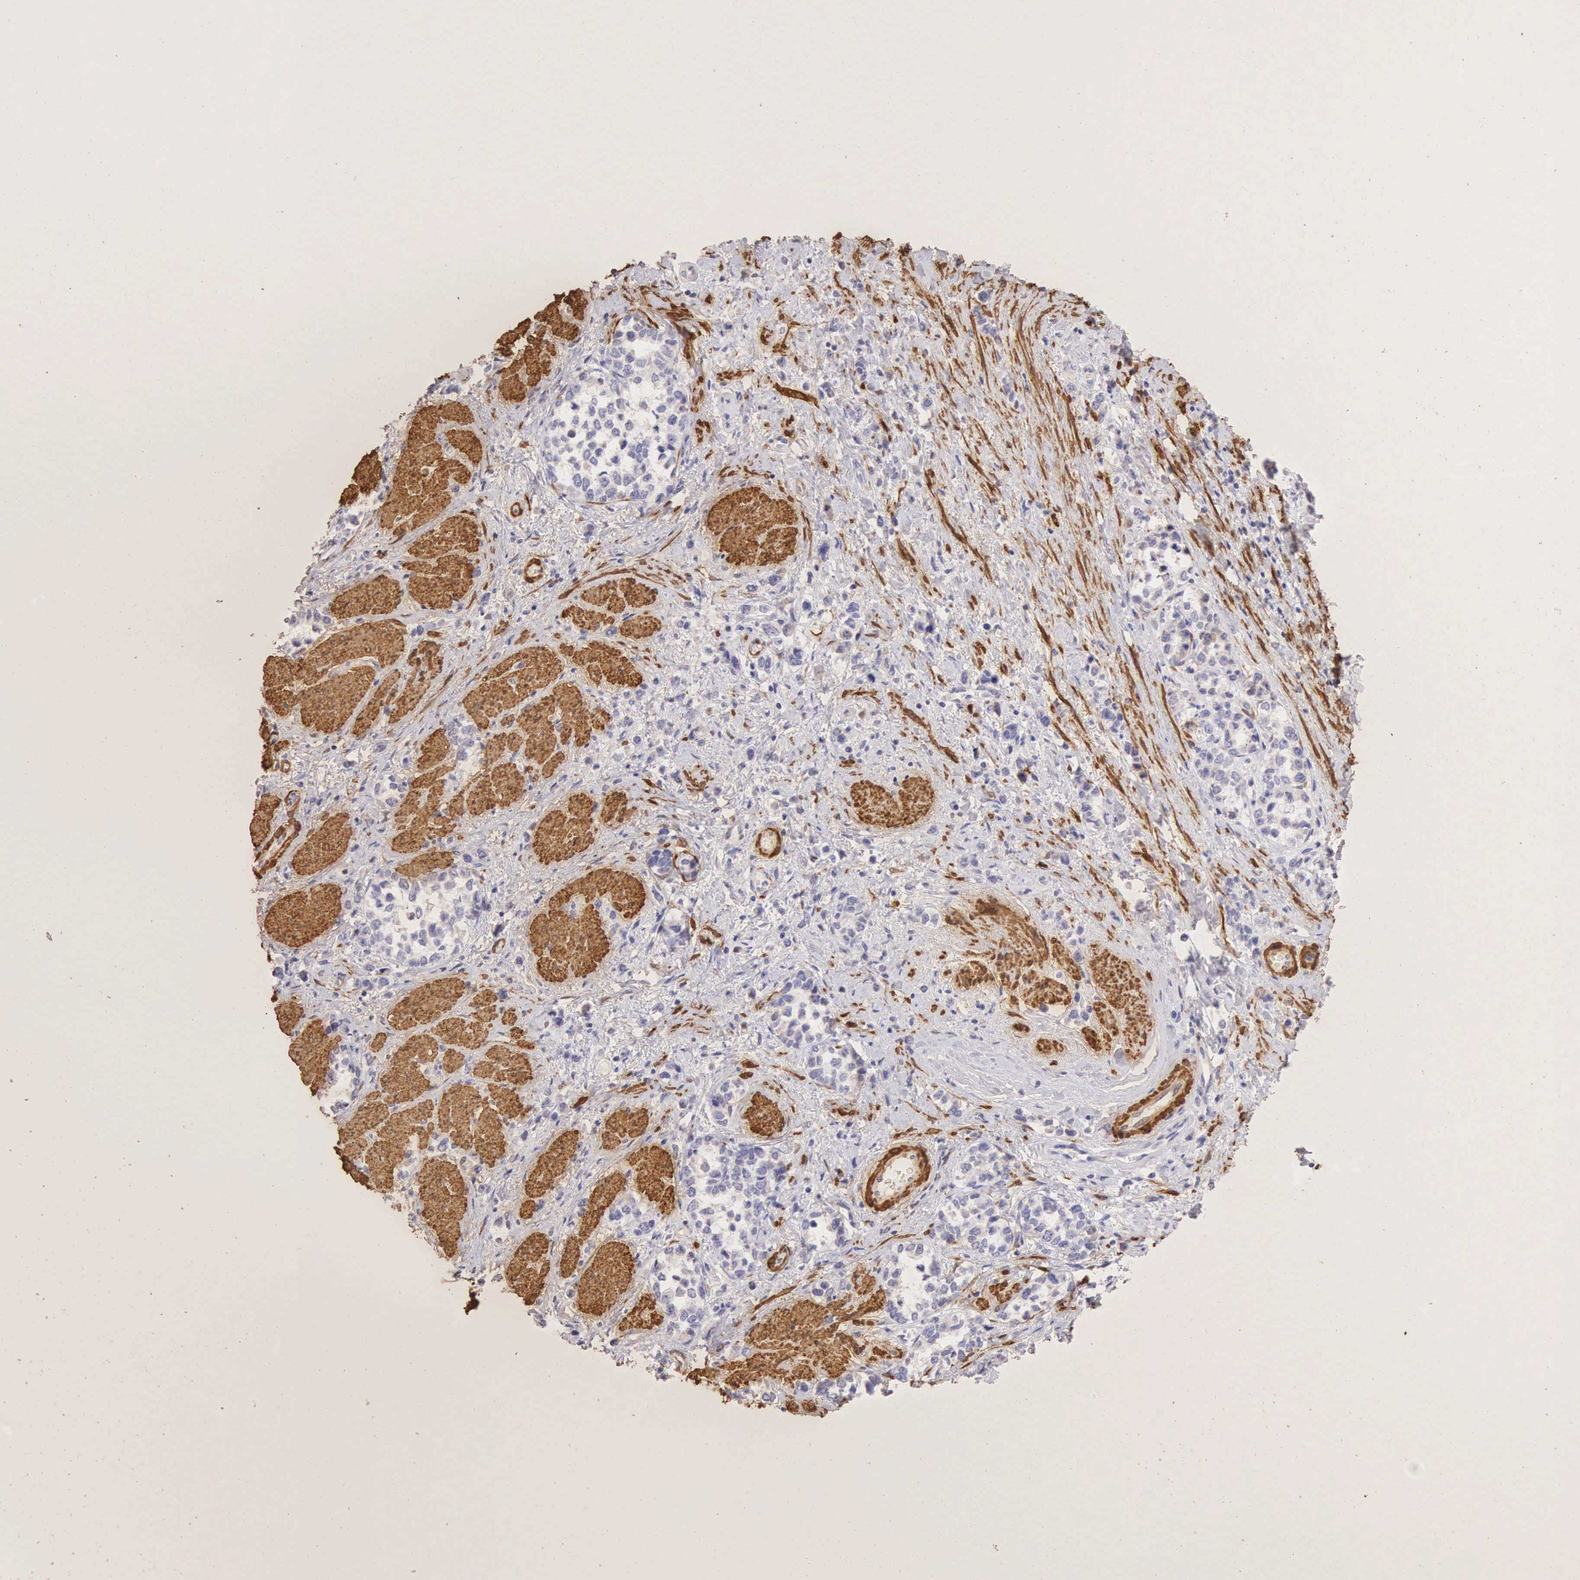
{"staining": {"intensity": "negative", "quantity": "none", "location": "none"}, "tissue": "stomach cancer", "cell_type": "Tumor cells", "image_type": "cancer", "snomed": [{"axis": "morphology", "description": "Adenocarcinoma, NOS"}, {"axis": "topography", "description": "Stomach, upper"}], "caption": "DAB immunohistochemical staining of adenocarcinoma (stomach) reveals no significant positivity in tumor cells.", "gene": "CNN1", "patient": {"sex": "male", "age": 76}}